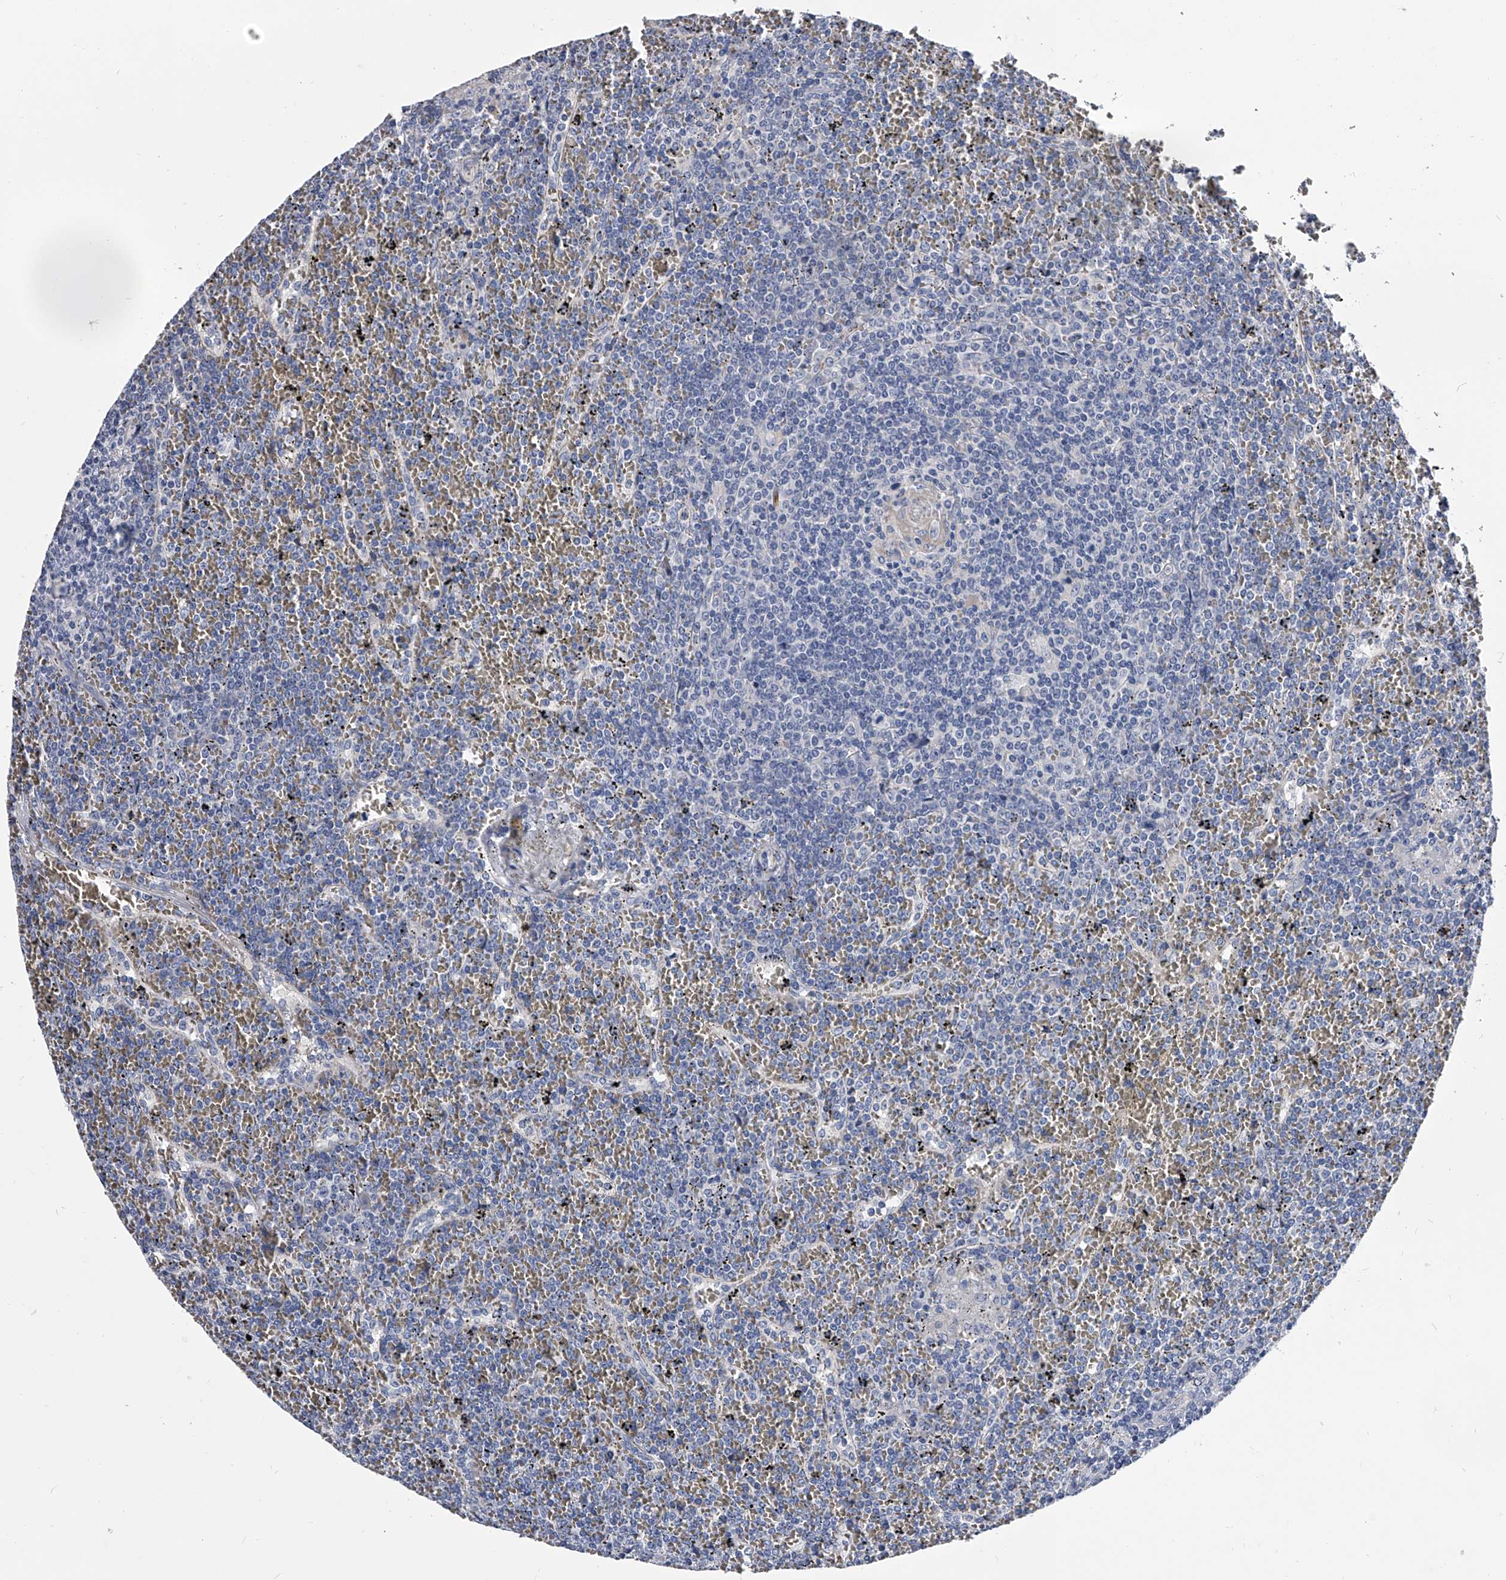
{"staining": {"intensity": "negative", "quantity": "none", "location": "none"}, "tissue": "lymphoma", "cell_type": "Tumor cells", "image_type": "cancer", "snomed": [{"axis": "morphology", "description": "Malignant lymphoma, non-Hodgkin's type, Low grade"}, {"axis": "topography", "description": "Spleen"}], "caption": "A high-resolution histopathology image shows immunohistochemistry (IHC) staining of lymphoma, which shows no significant expression in tumor cells. The staining is performed using DAB brown chromogen with nuclei counter-stained in using hematoxylin.", "gene": "EFCAB7", "patient": {"sex": "female", "age": 19}}